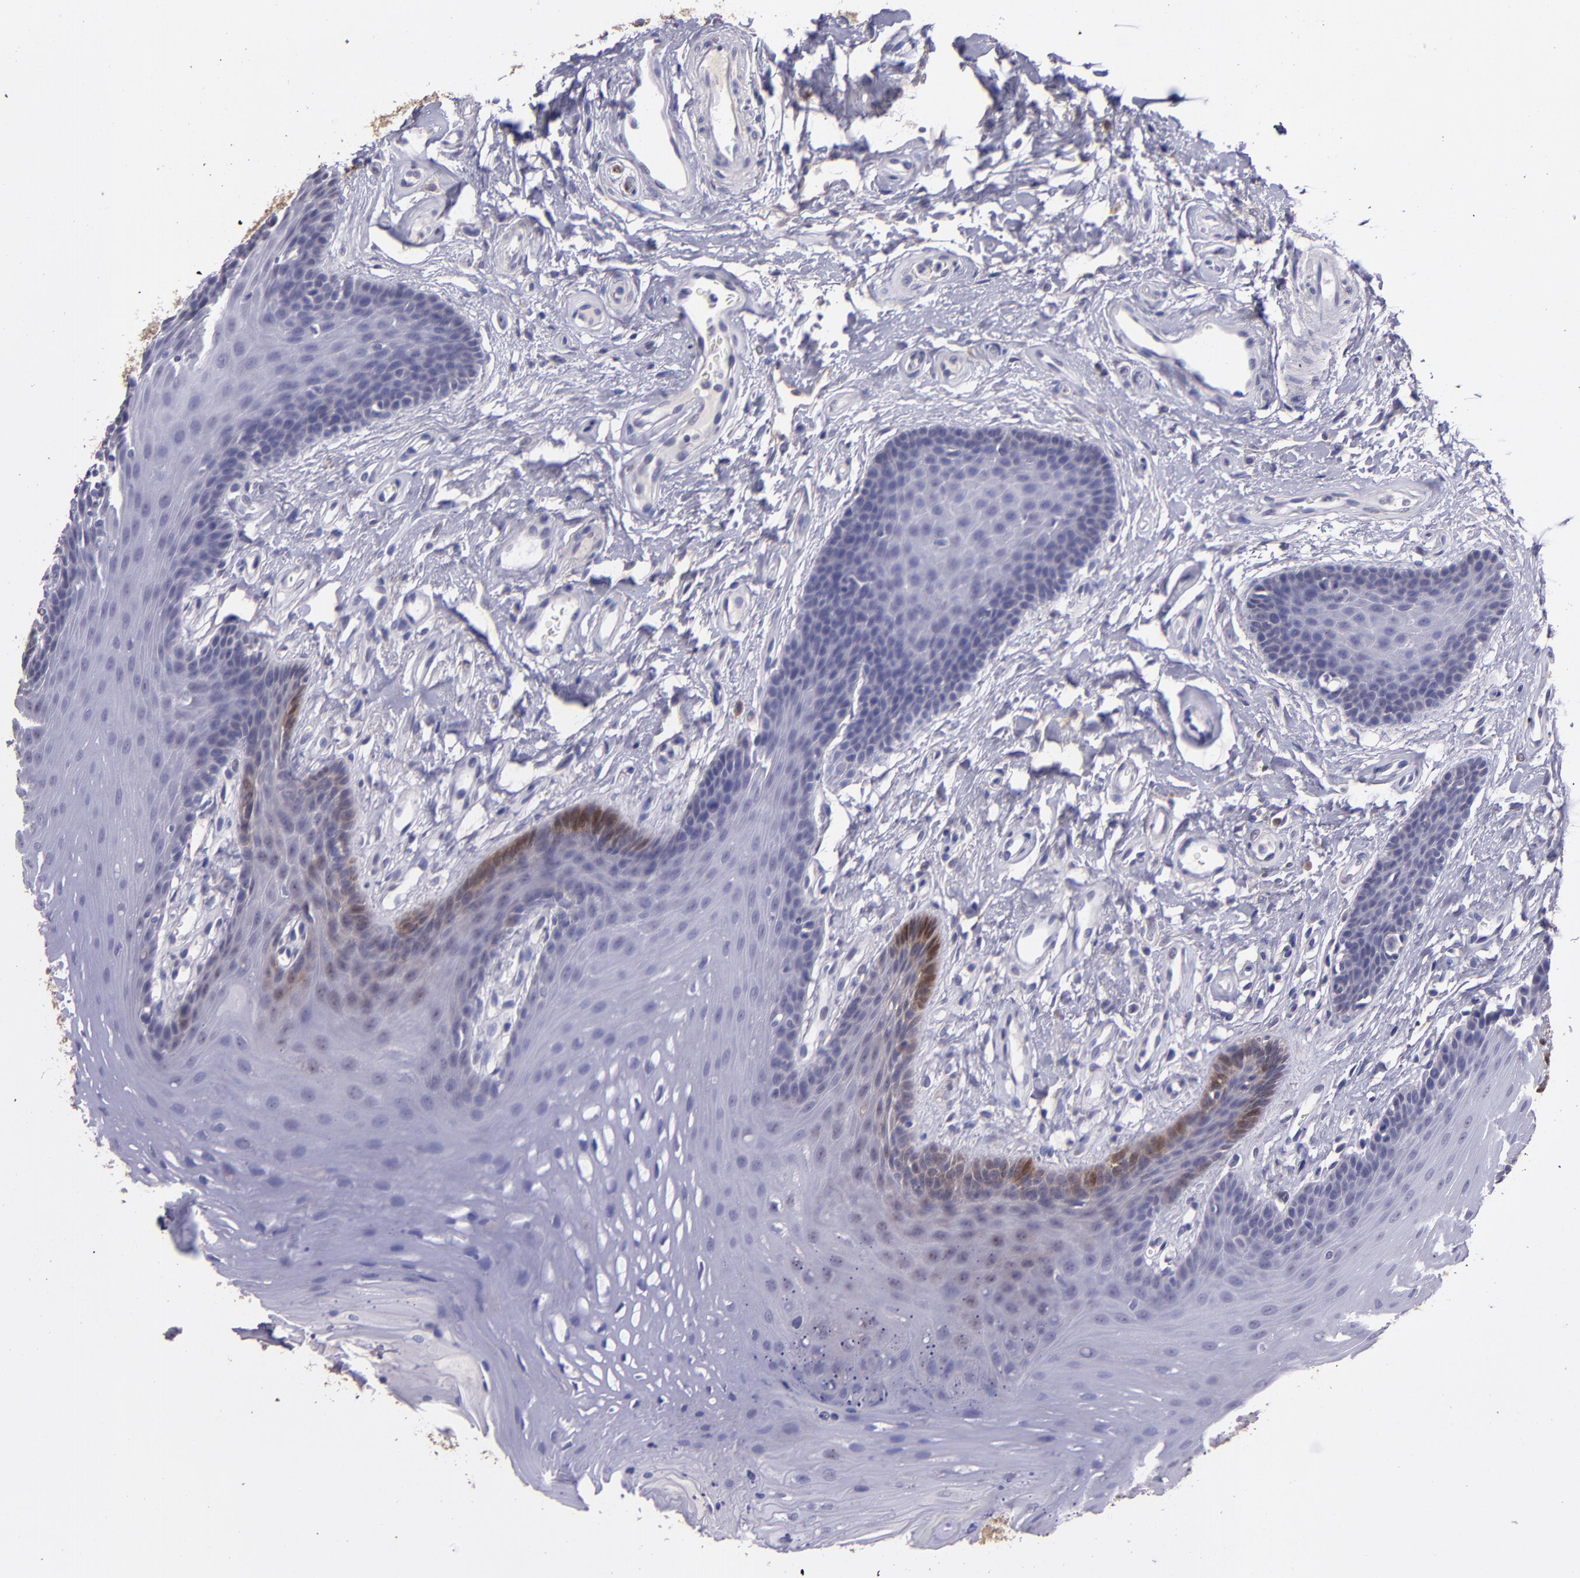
{"staining": {"intensity": "weak", "quantity": "<25%", "location": "cytoplasmic/membranous"}, "tissue": "oral mucosa", "cell_type": "Squamous epithelial cells", "image_type": "normal", "snomed": [{"axis": "morphology", "description": "Normal tissue, NOS"}, {"axis": "topography", "description": "Oral tissue"}], "caption": "This photomicrograph is of normal oral mucosa stained with immunohistochemistry to label a protein in brown with the nuclei are counter-stained blue. There is no expression in squamous epithelial cells.", "gene": "PAPPA", "patient": {"sex": "male", "age": 62}}